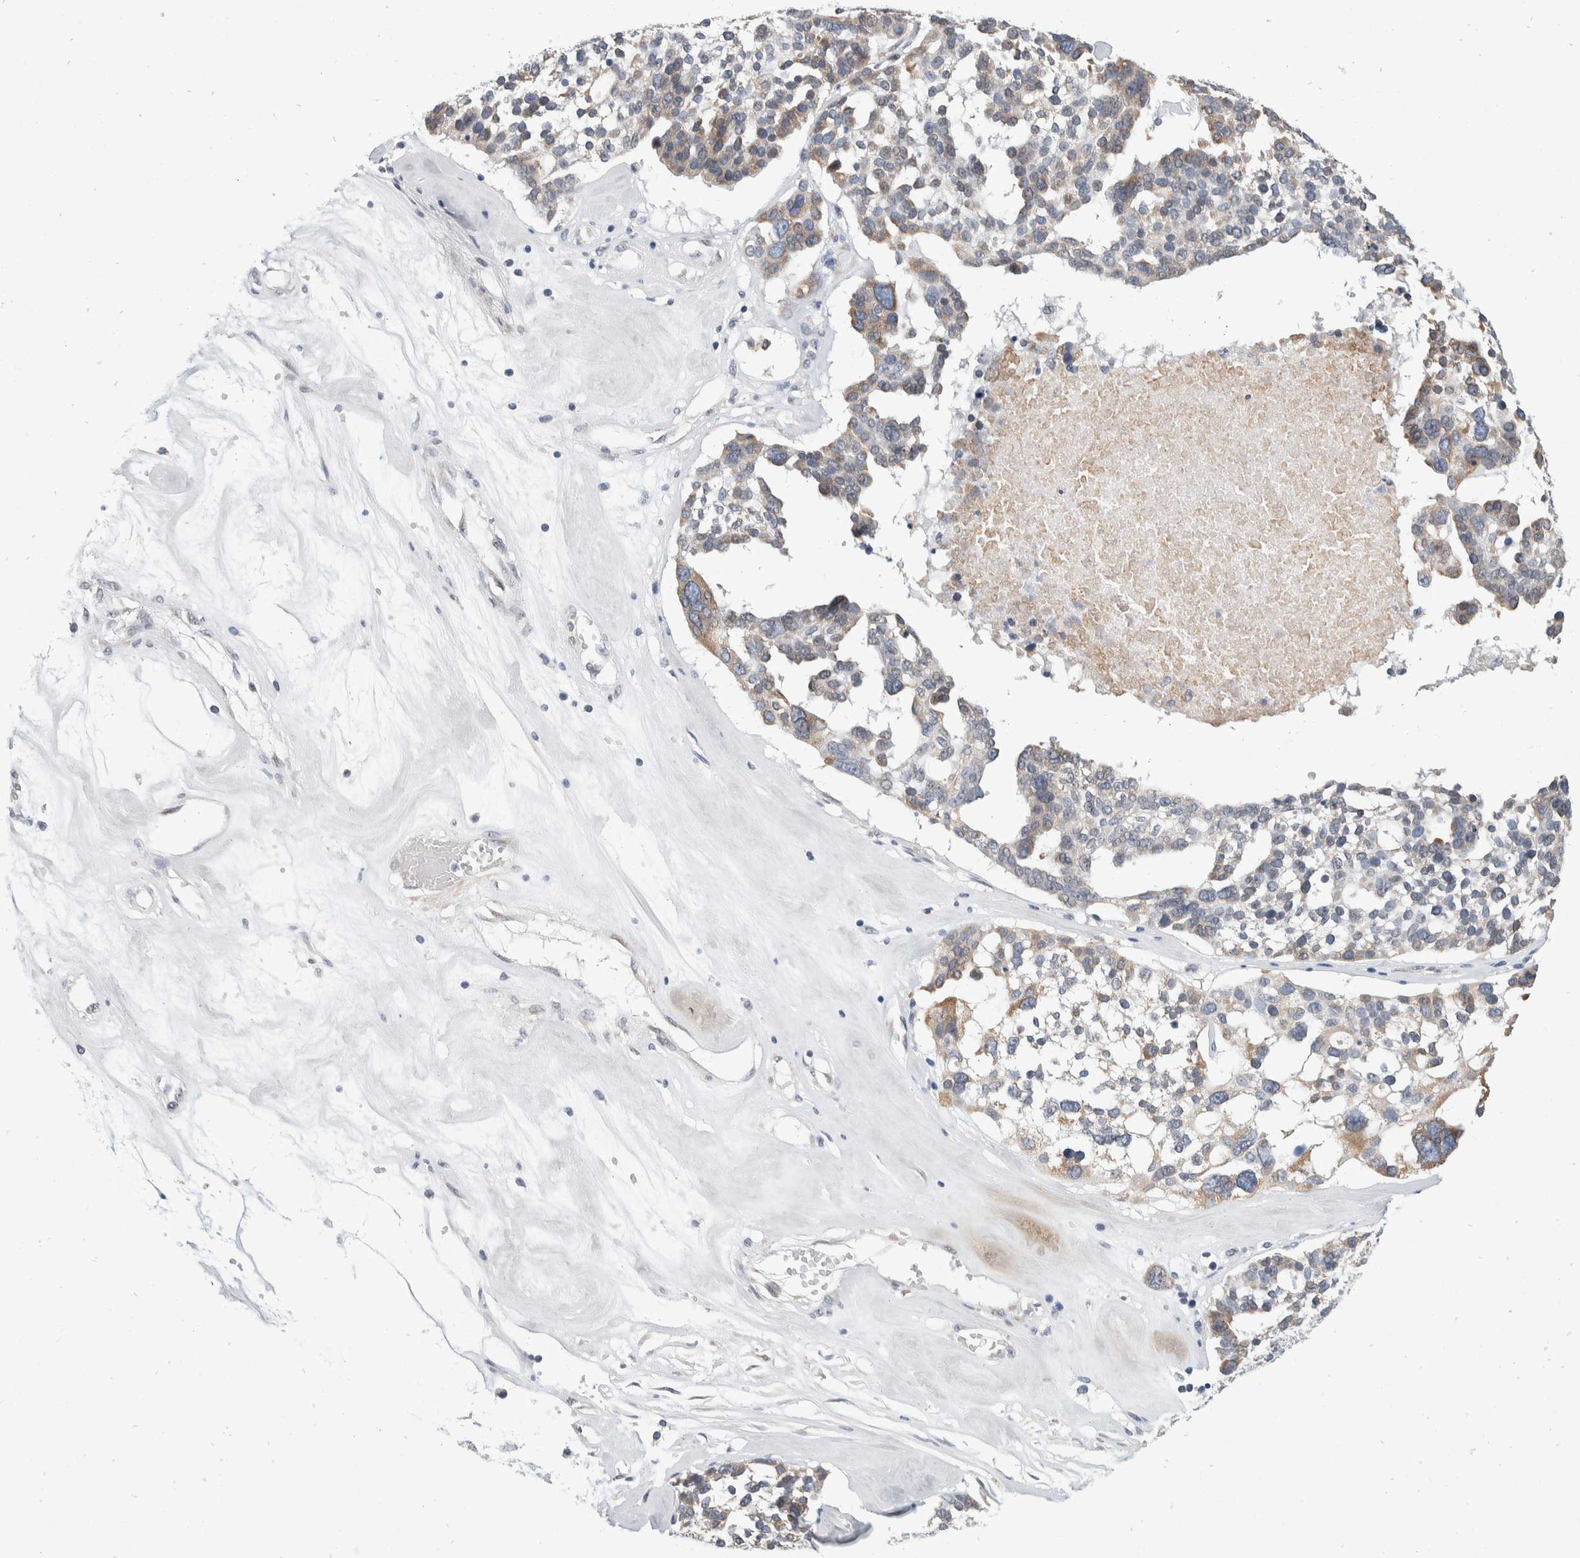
{"staining": {"intensity": "moderate", "quantity": "<25%", "location": "cytoplasmic/membranous"}, "tissue": "ovarian cancer", "cell_type": "Tumor cells", "image_type": "cancer", "snomed": [{"axis": "morphology", "description": "Cystadenocarcinoma, serous, NOS"}, {"axis": "topography", "description": "Ovary"}], "caption": "High-power microscopy captured an IHC photomicrograph of ovarian serous cystadenocarcinoma, revealing moderate cytoplasmic/membranous expression in approximately <25% of tumor cells. (brown staining indicates protein expression, while blue staining denotes nuclei).", "gene": "TMEM245", "patient": {"sex": "female", "age": 59}}